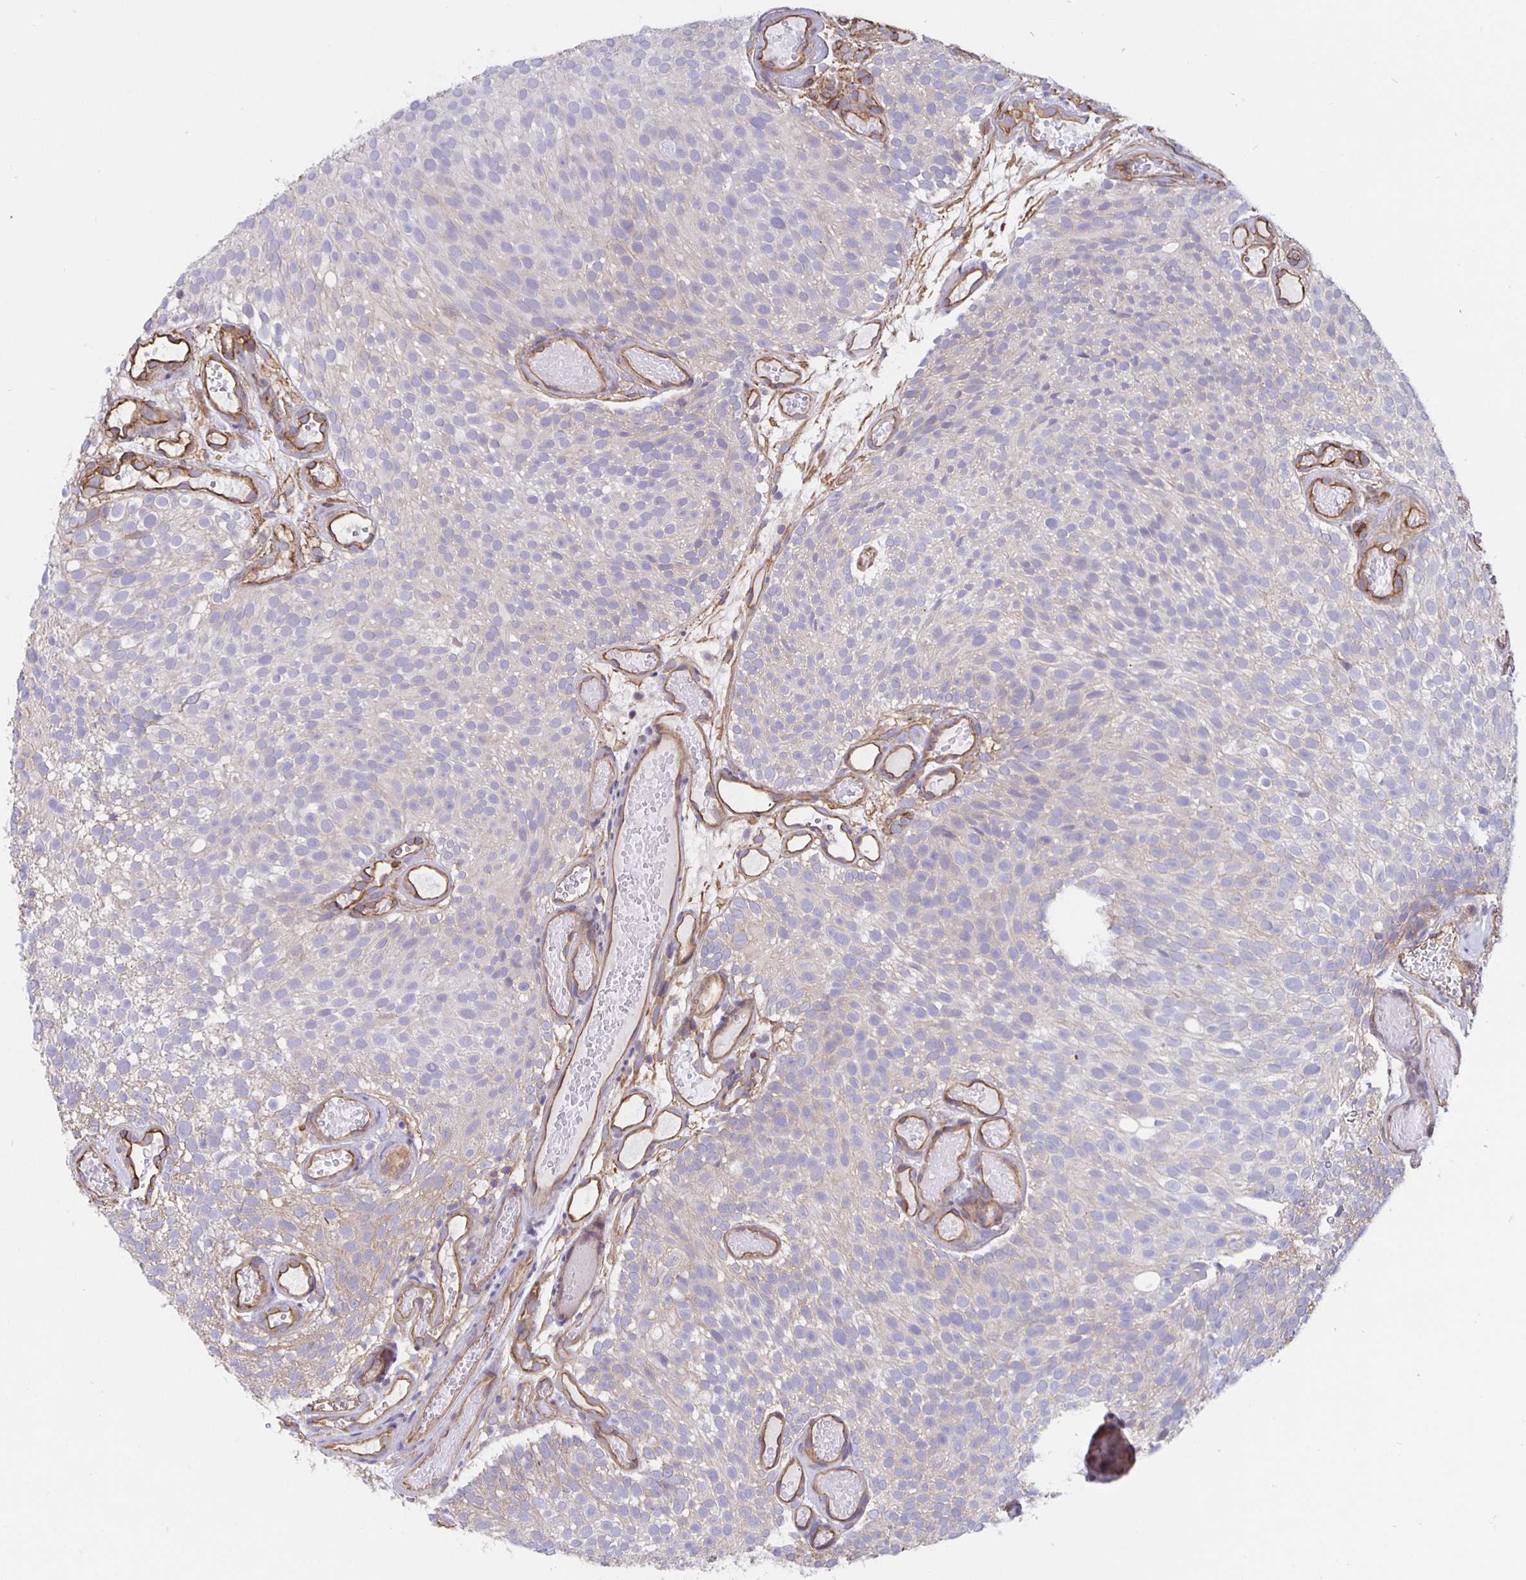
{"staining": {"intensity": "negative", "quantity": "none", "location": "none"}, "tissue": "urothelial cancer", "cell_type": "Tumor cells", "image_type": "cancer", "snomed": [{"axis": "morphology", "description": "Urothelial carcinoma, Low grade"}, {"axis": "topography", "description": "Urinary bladder"}], "caption": "Photomicrograph shows no protein positivity in tumor cells of urothelial cancer tissue. The staining was performed using DAB to visualize the protein expression in brown, while the nuclei were stained in blue with hematoxylin (Magnification: 20x).", "gene": "ARHGEF39", "patient": {"sex": "male", "age": 78}}